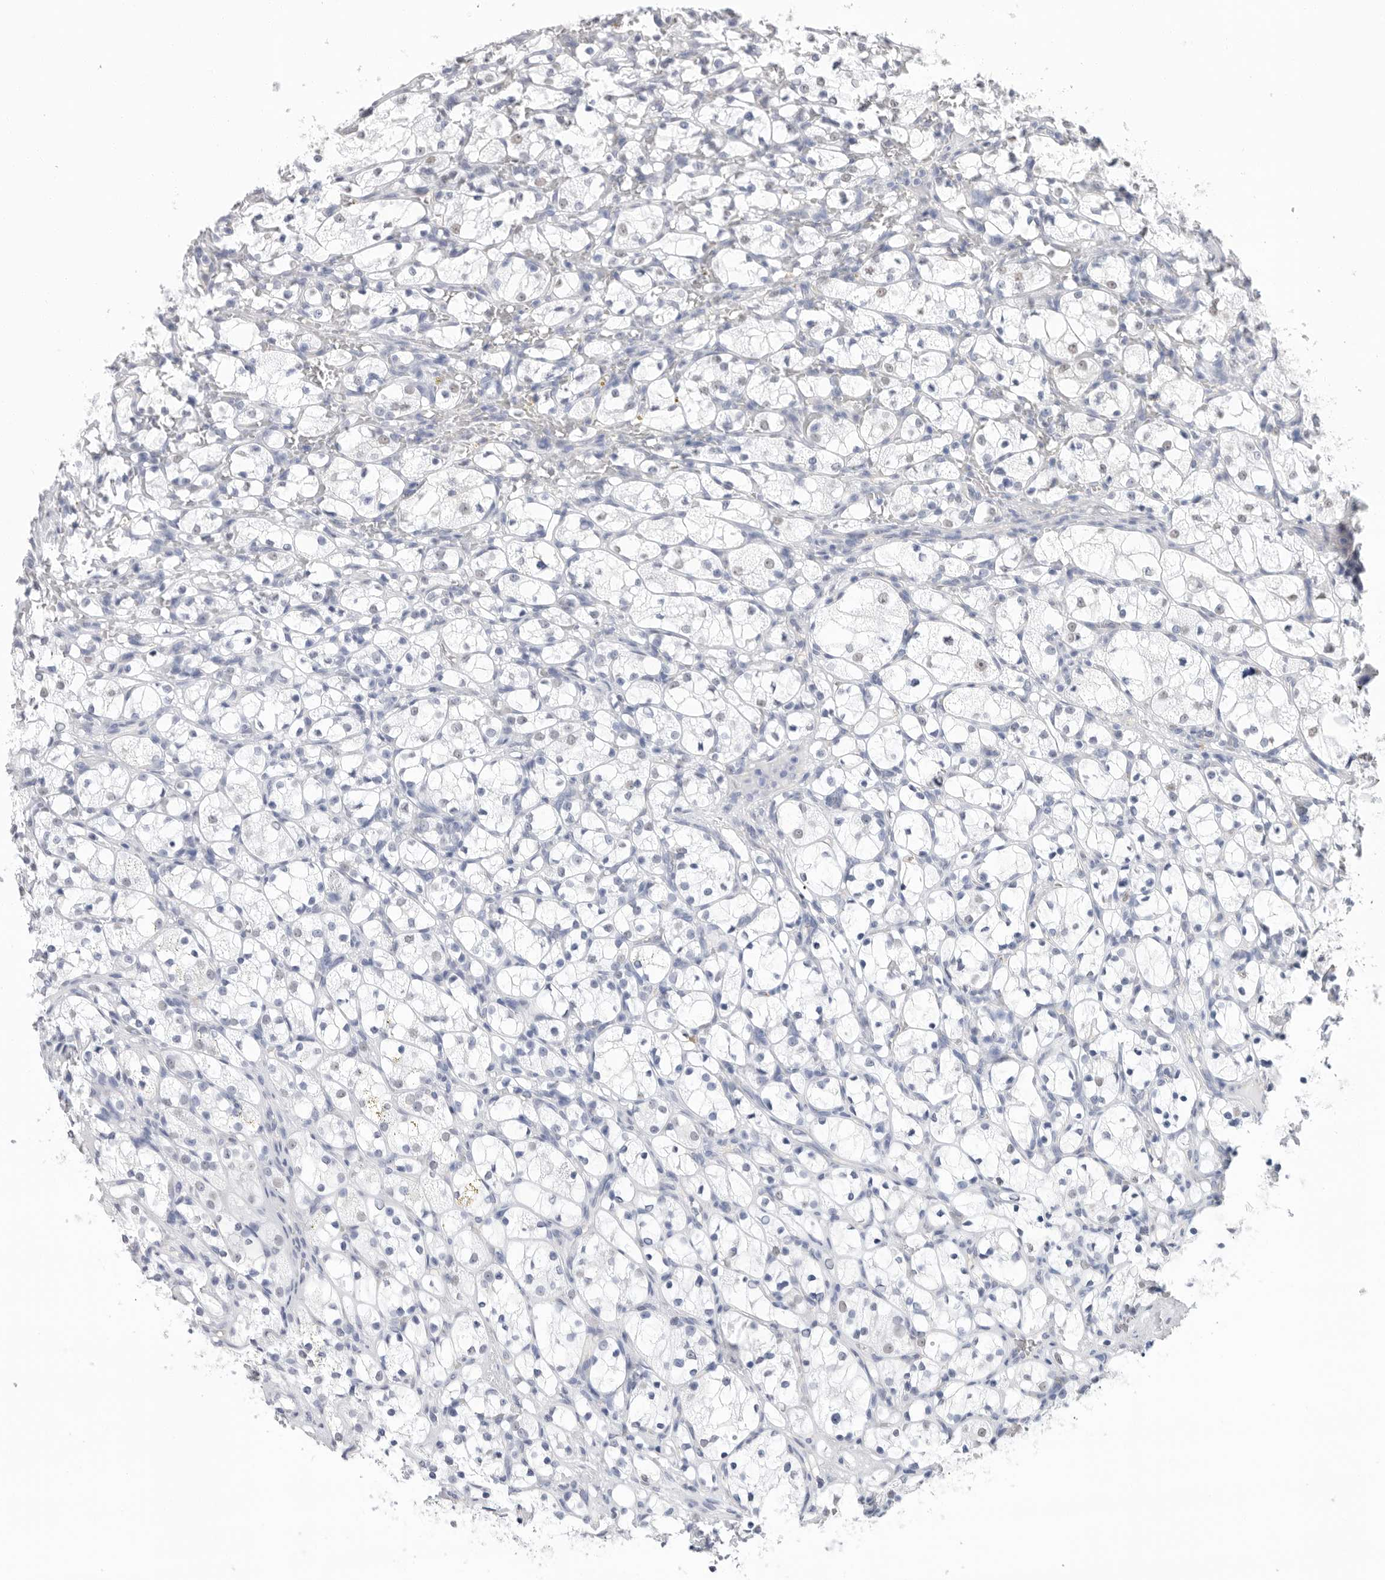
{"staining": {"intensity": "negative", "quantity": "none", "location": "none"}, "tissue": "renal cancer", "cell_type": "Tumor cells", "image_type": "cancer", "snomed": [{"axis": "morphology", "description": "Adenocarcinoma, NOS"}, {"axis": "topography", "description": "Kidney"}], "caption": "DAB immunohistochemical staining of renal cancer (adenocarcinoma) shows no significant expression in tumor cells.", "gene": "ARHGEF10", "patient": {"sex": "female", "age": 69}}